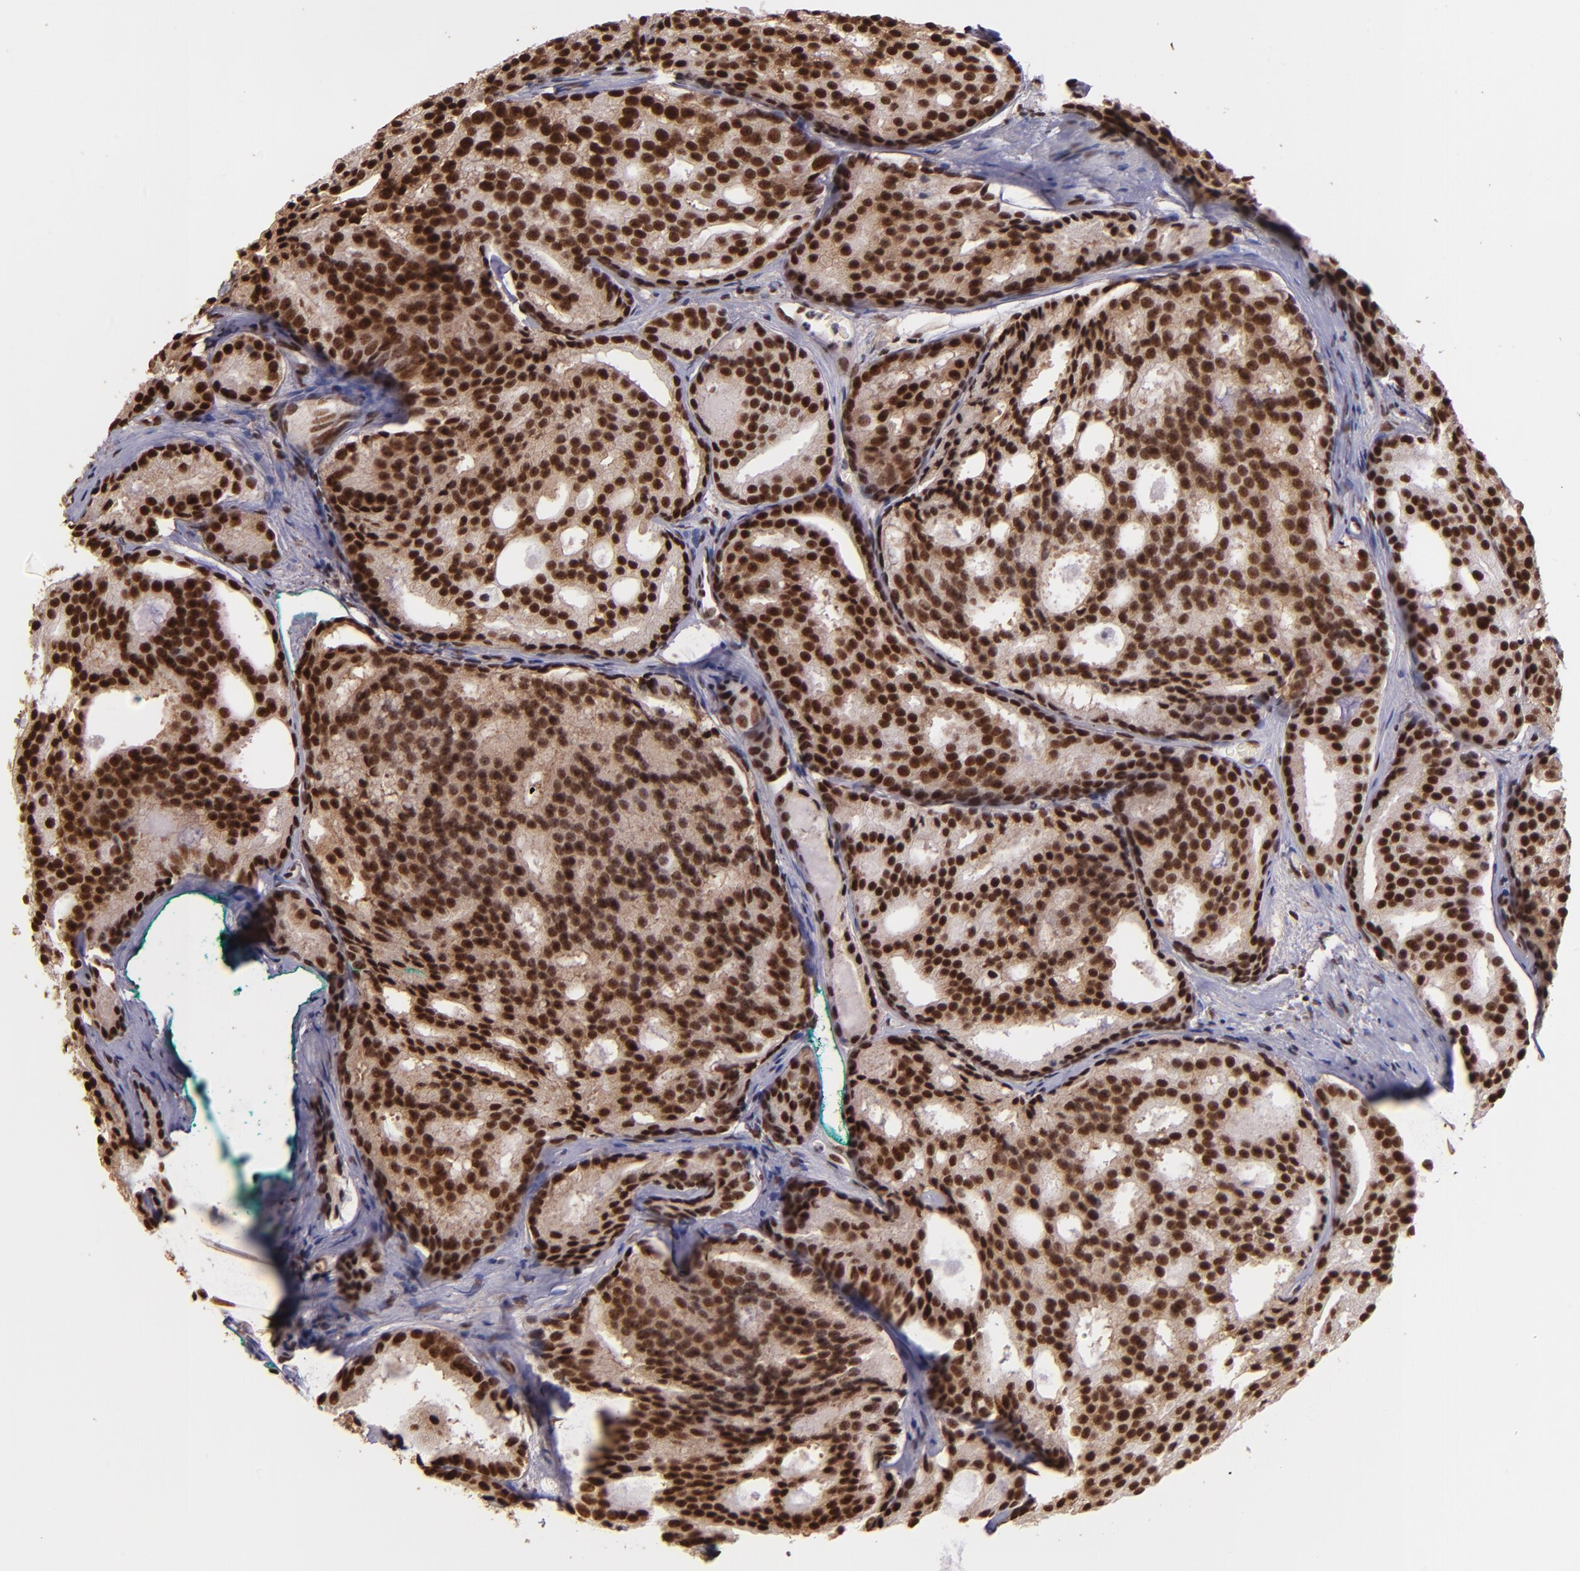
{"staining": {"intensity": "strong", "quantity": ">75%", "location": "cytoplasmic/membranous,nuclear"}, "tissue": "prostate cancer", "cell_type": "Tumor cells", "image_type": "cancer", "snomed": [{"axis": "morphology", "description": "Adenocarcinoma, High grade"}, {"axis": "topography", "description": "Prostate"}], "caption": "A high-resolution image shows immunohistochemistry (IHC) staining of adenocarcinoma (high-grade) (prostate), which displays strong cytoplasmic/membranous and nuclear positivity in about >75% of tumor cells.", "gene": "PQBP1", "patient": {"sex": "male", "age": 64}}